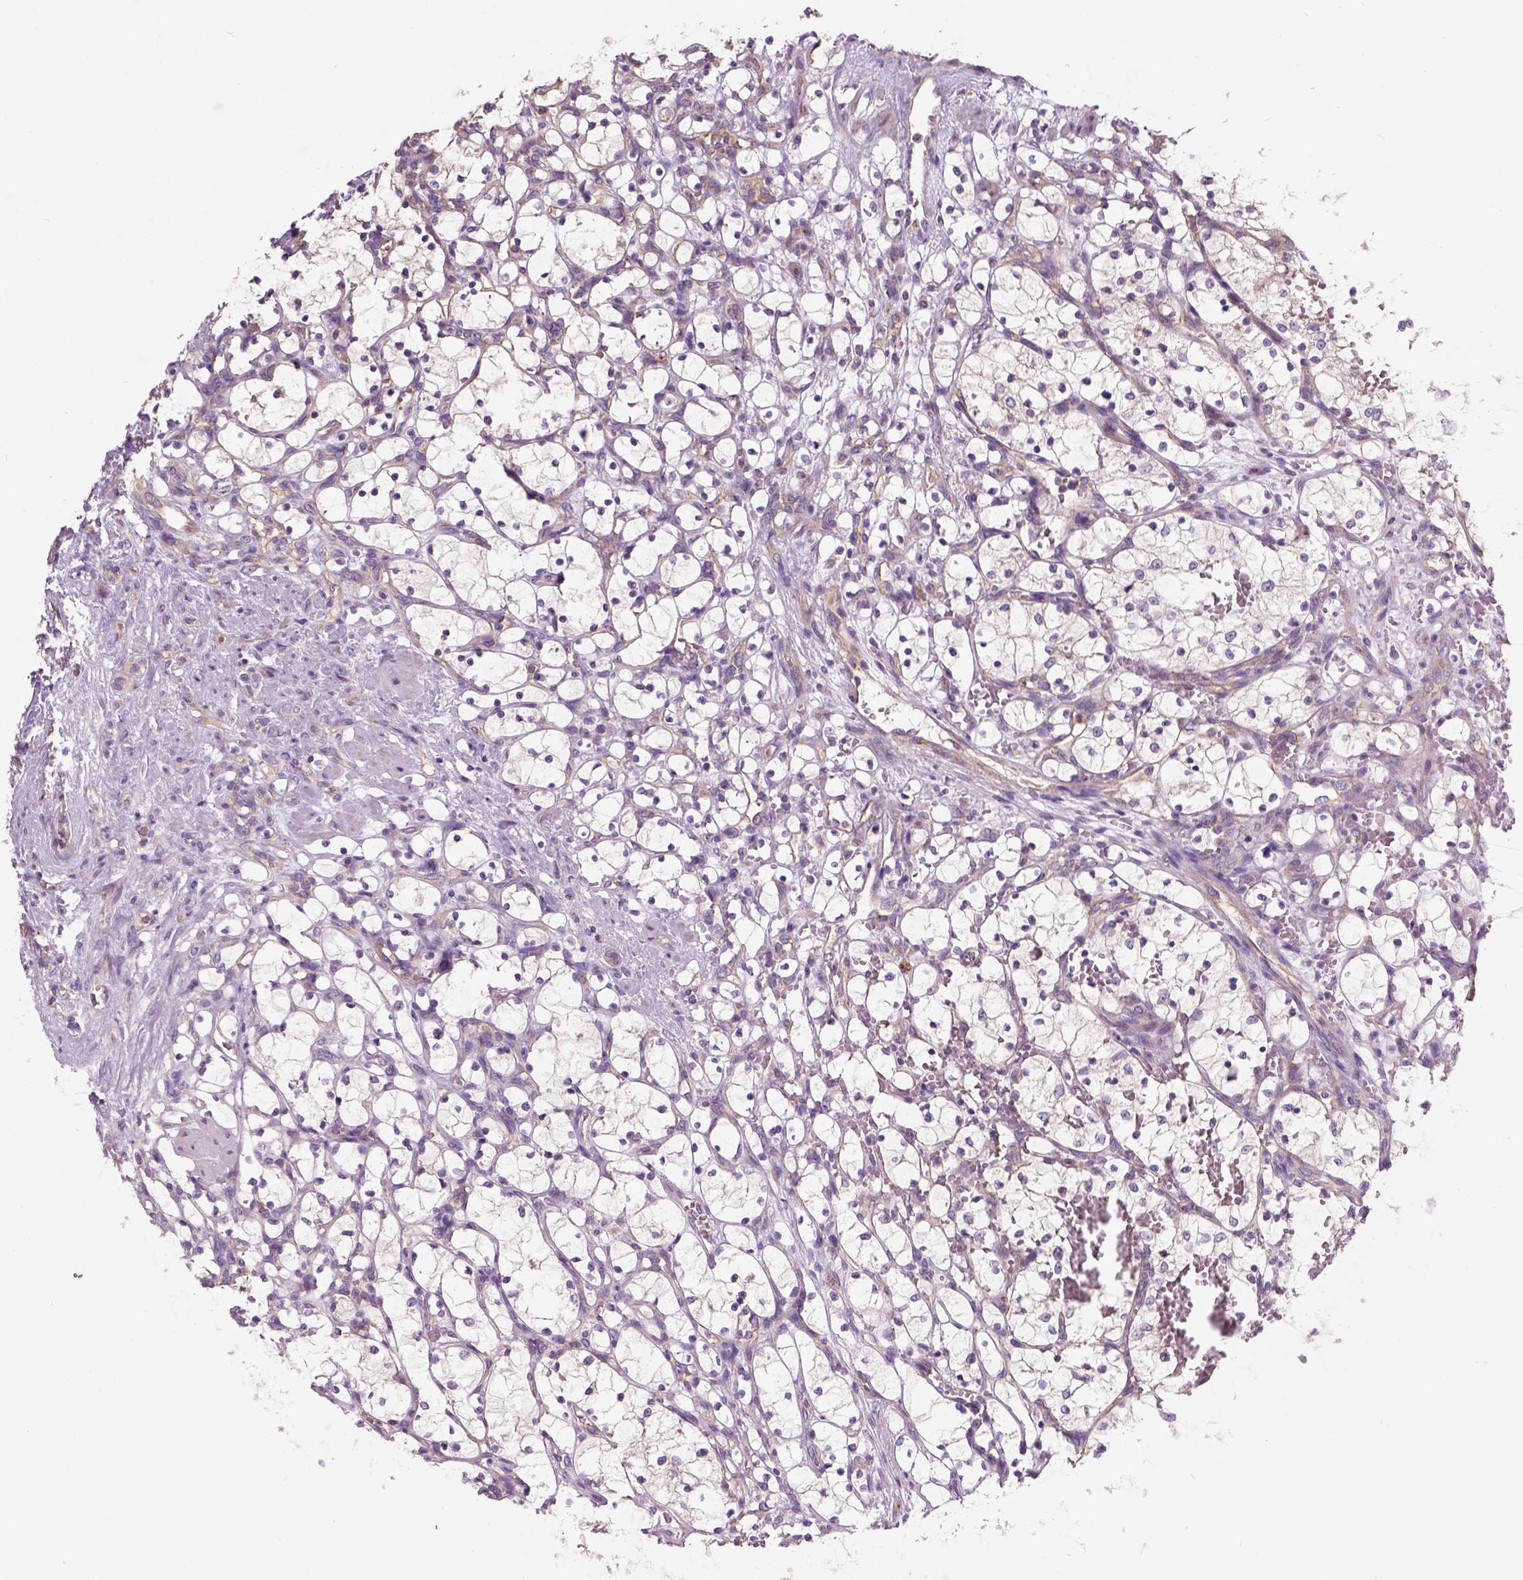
{"staining": {"intensity": "weak", "quantity": "25%-75%", "location": "cytoplasmic/membranous"}, "tissue": "renal cancer", "cell_type": "Tumor cells", "image_type": "cancer", "snomed": [{"axis": "morphology", "description": "Adenocarcinoma, NOS"}, {"axis": "topography", "description": "Kidney"}], "caption": "Weak cytoplasmic/membranous staining is appreciated in about 25%-75% of tumor cells in renal cancer.", "gene": "CRACR2A", "patient": {"sex": "female", "age": 69}}